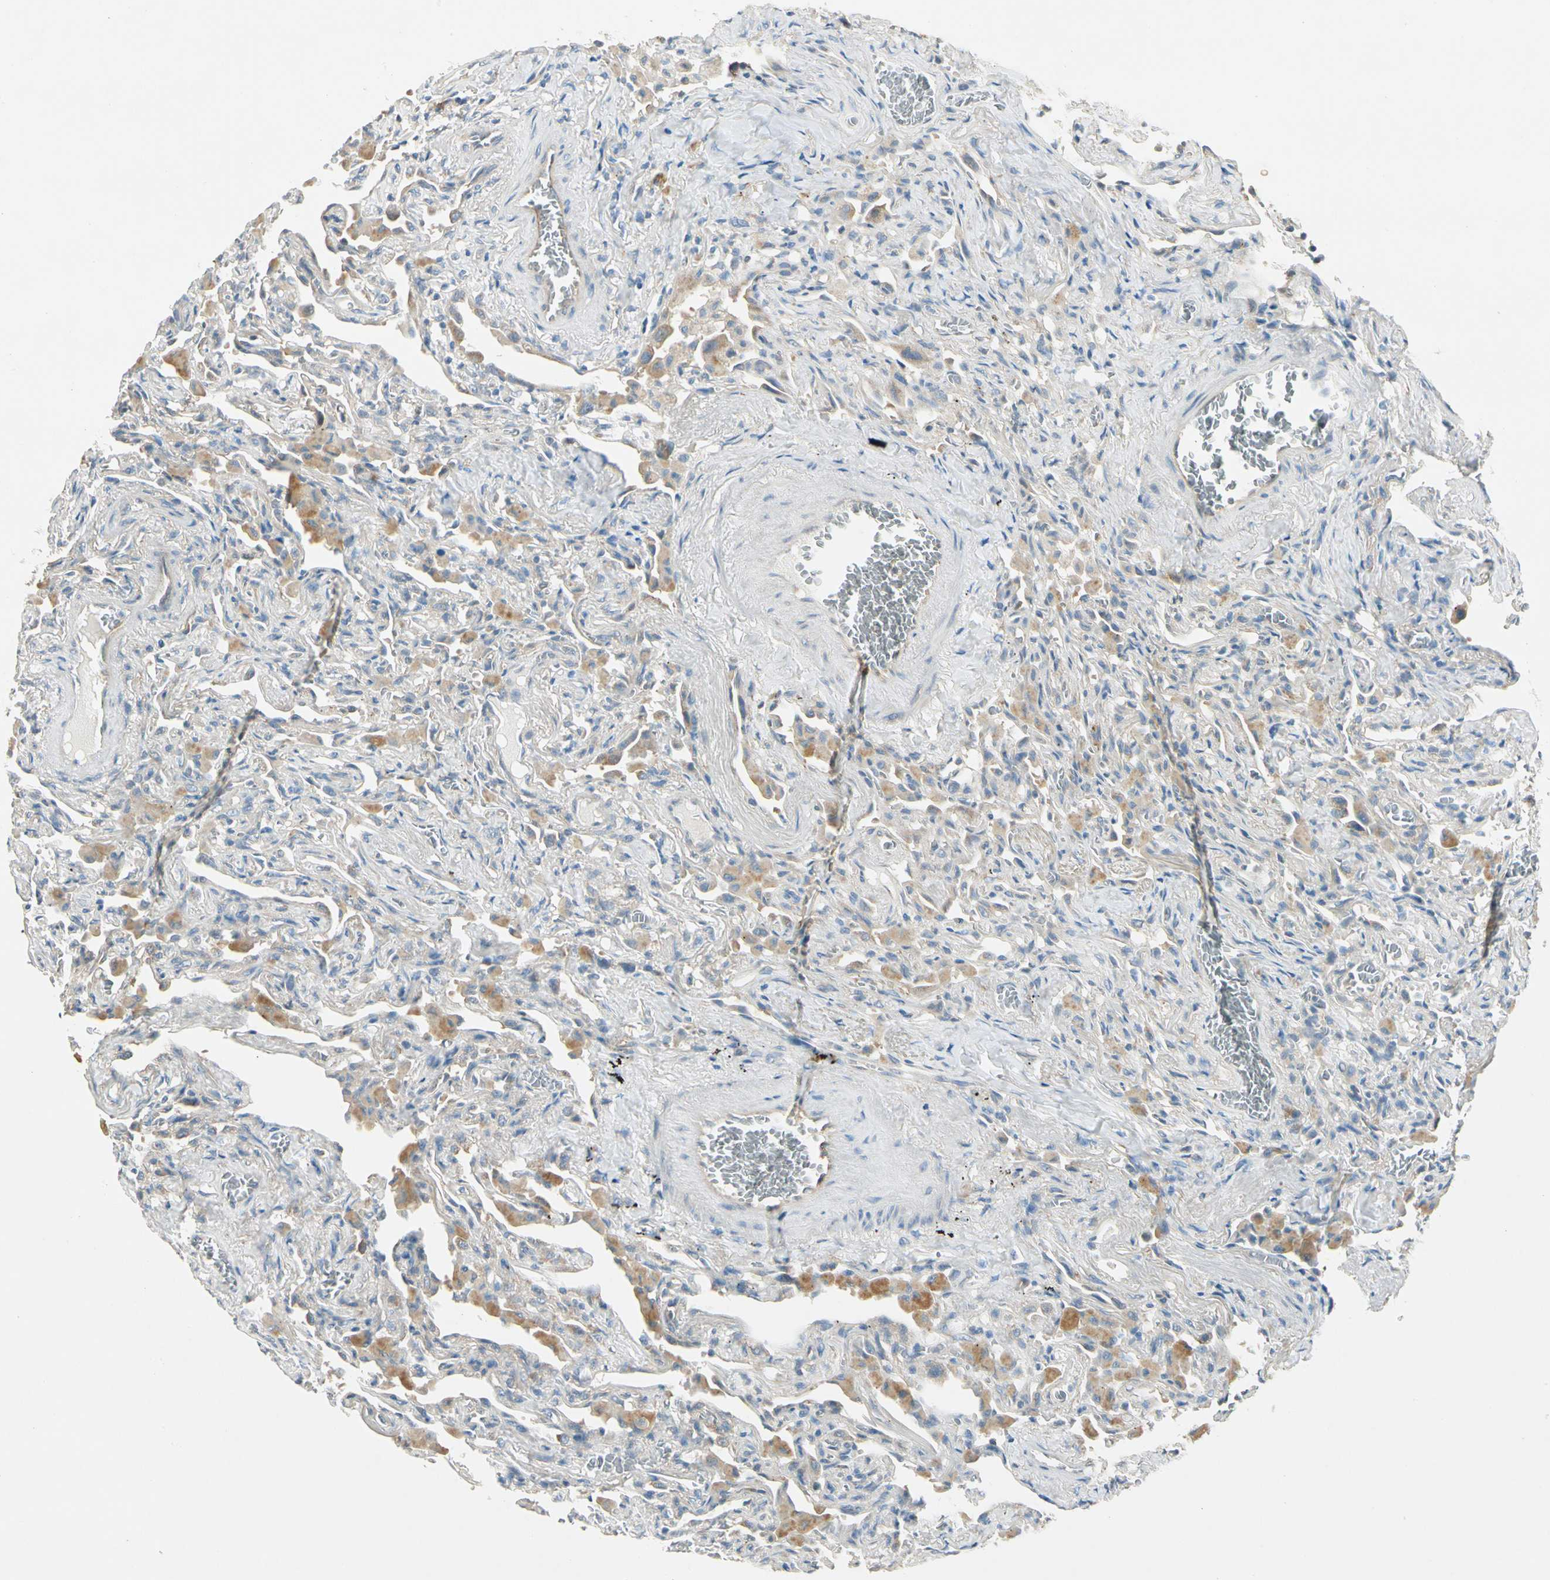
{"staining": {"intensity": "weak", "quantity": ">75%", "location": "cytoplasmic/membranous"}, "tissue": "lung", "cell_type": "Alveolar cells", "image_type": "normal", "snomed": [{"axis": "morphology", "description": "Normal tissue, NOS"}, {"axis": "topography", "description": "Lung"}], "caption": "Immunohistochemistry micrograph of normal human lung stained for a protein (brown), which shows low levels of weak cytoplasmic/membranous expression in approximately >75% of alveolar cells.", "gene": "ROCK2", "patient": {"sex": "male", "age": 73}}